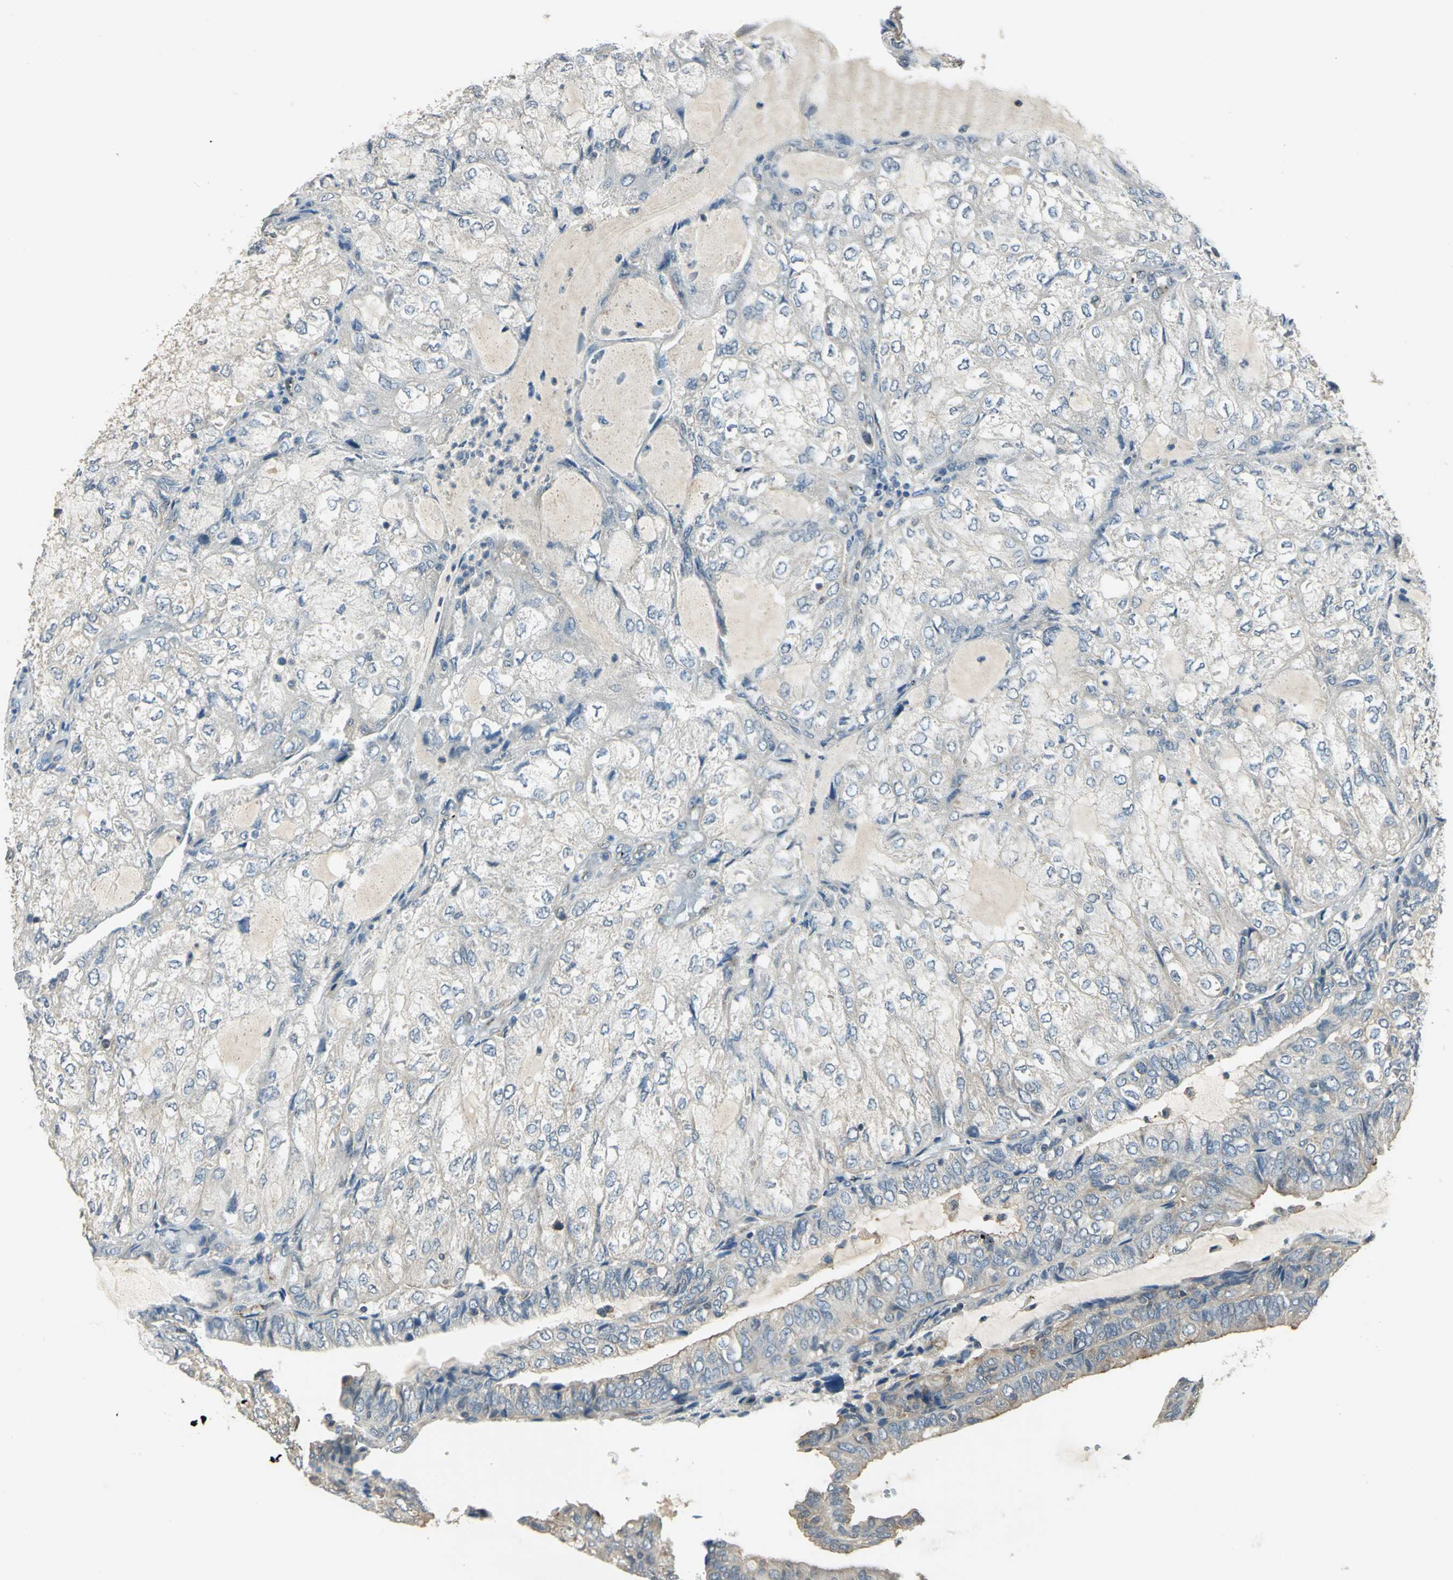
{"staining": {"intensity": "weak", "quantity": "25%-75%", "location": "cytoplasmic/membranous"}, "tissue": "endometrial cancer", "cell_type": "Tumor cells", "image_type": "cancer", "snomed": [{"axis": "morphology", "description": "Adenocarcinoma, NOS"}, {"axis": "topography", "description": "Endometrium"}], "caption": "IHC micrograph of neoplastic tissue: endometrial cancer (adenocarcinoma) stained using IHC exhibits low levels of weak protein expression localized specifically in the cytoplasmic/membranous of tumor cells, appearing as a cytoplasmic/membranous brown color.", "gene": "RAPGEF1", "patient": {"sex": "female", "age": 81}}